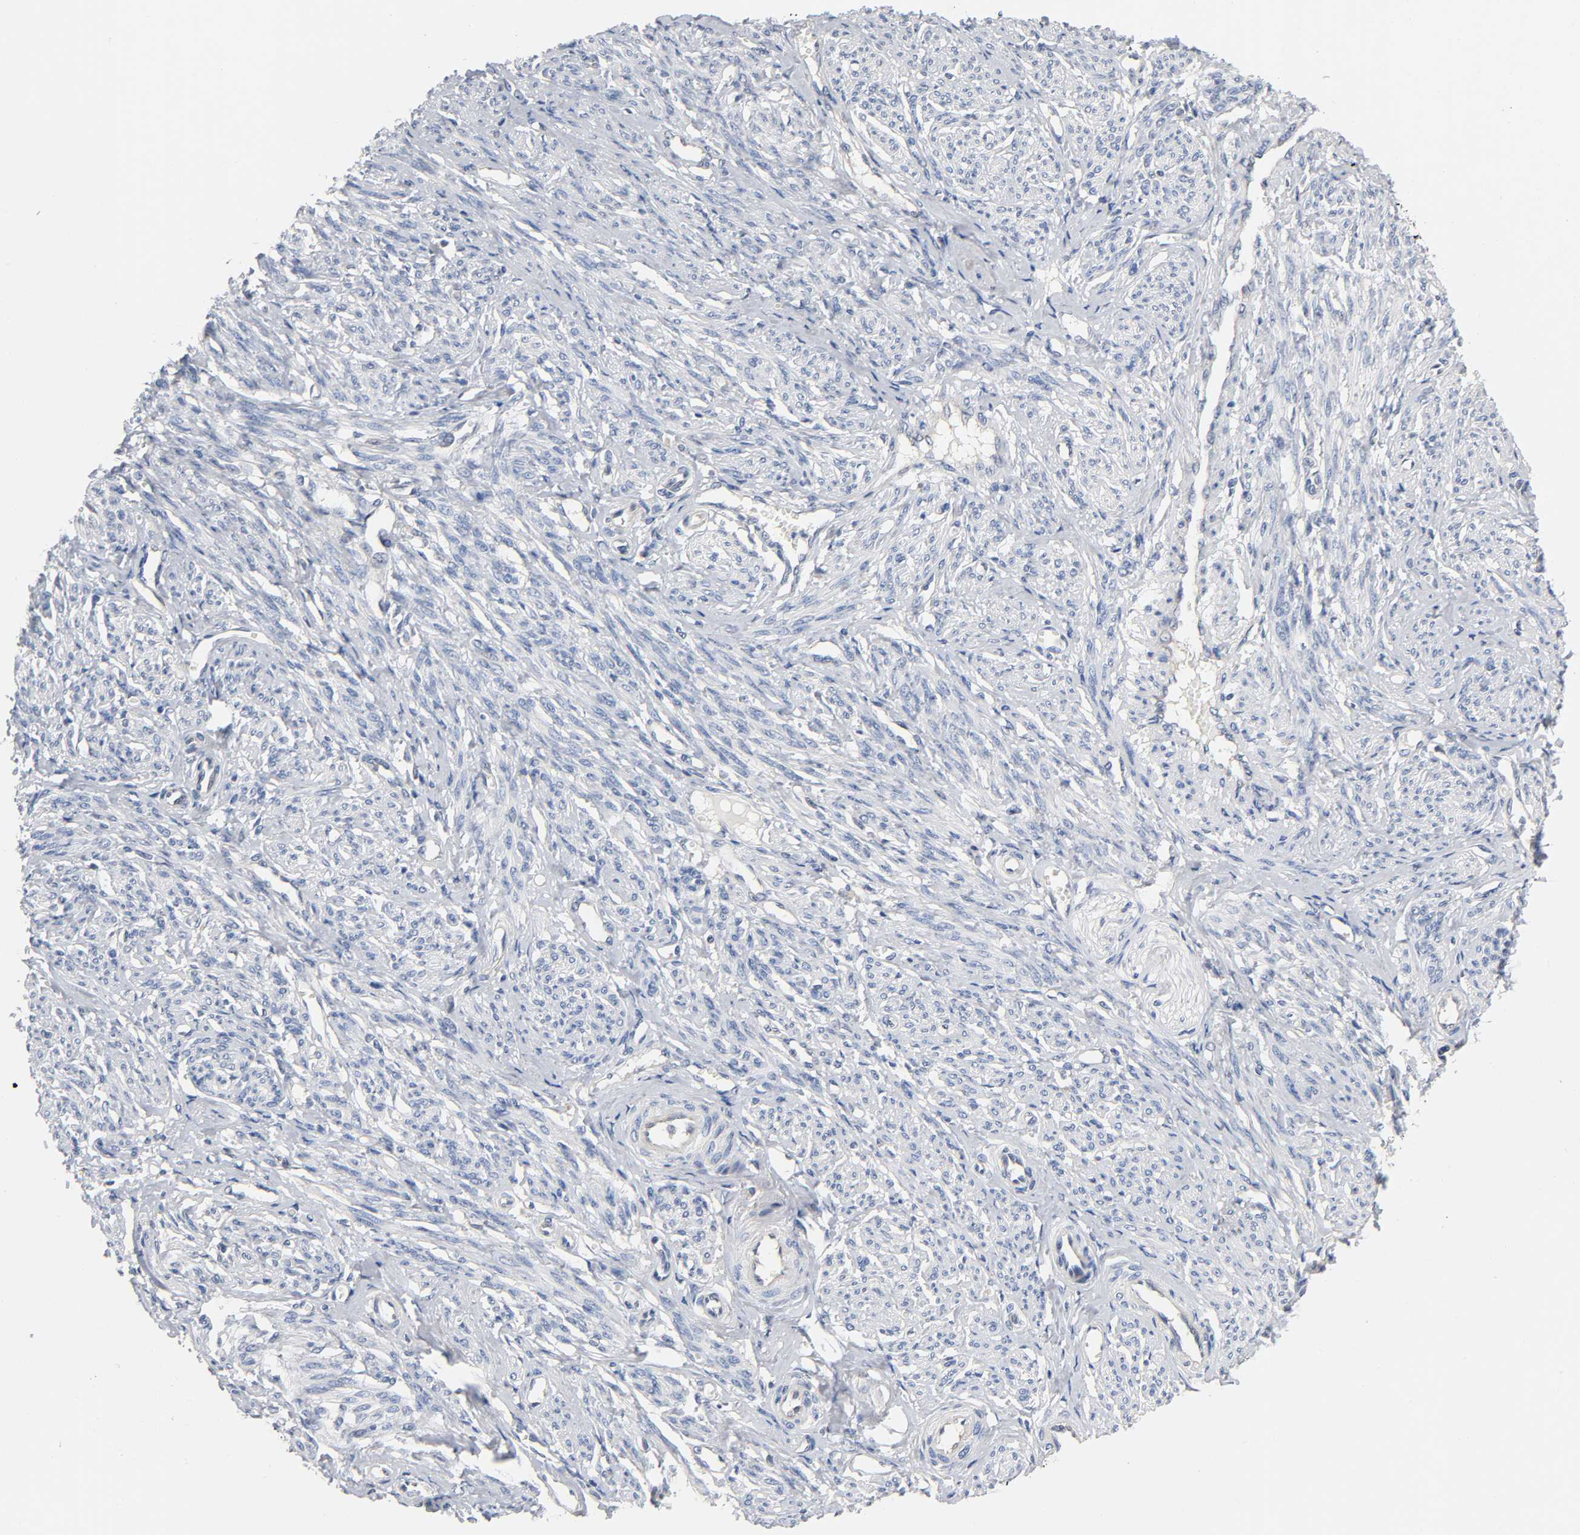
{"staining": {"intensity": "negative", "quantity": "none", "location": "none"}, "tissue": "smooth muscle", "cell_type": "Smooth muscle cells", "image_type": "normal", "snomed": [{"axis": "morphology", "description": "Normal tissue, NOS"}, {"axis": "topography", "description": "Smooth muscle"}], "caption": "The IHC histopathology image has no significant expression in smooth muscle cells of smooth muscle.", "gene": "FYN", "patient": {"sex": "female", "age": 65}}